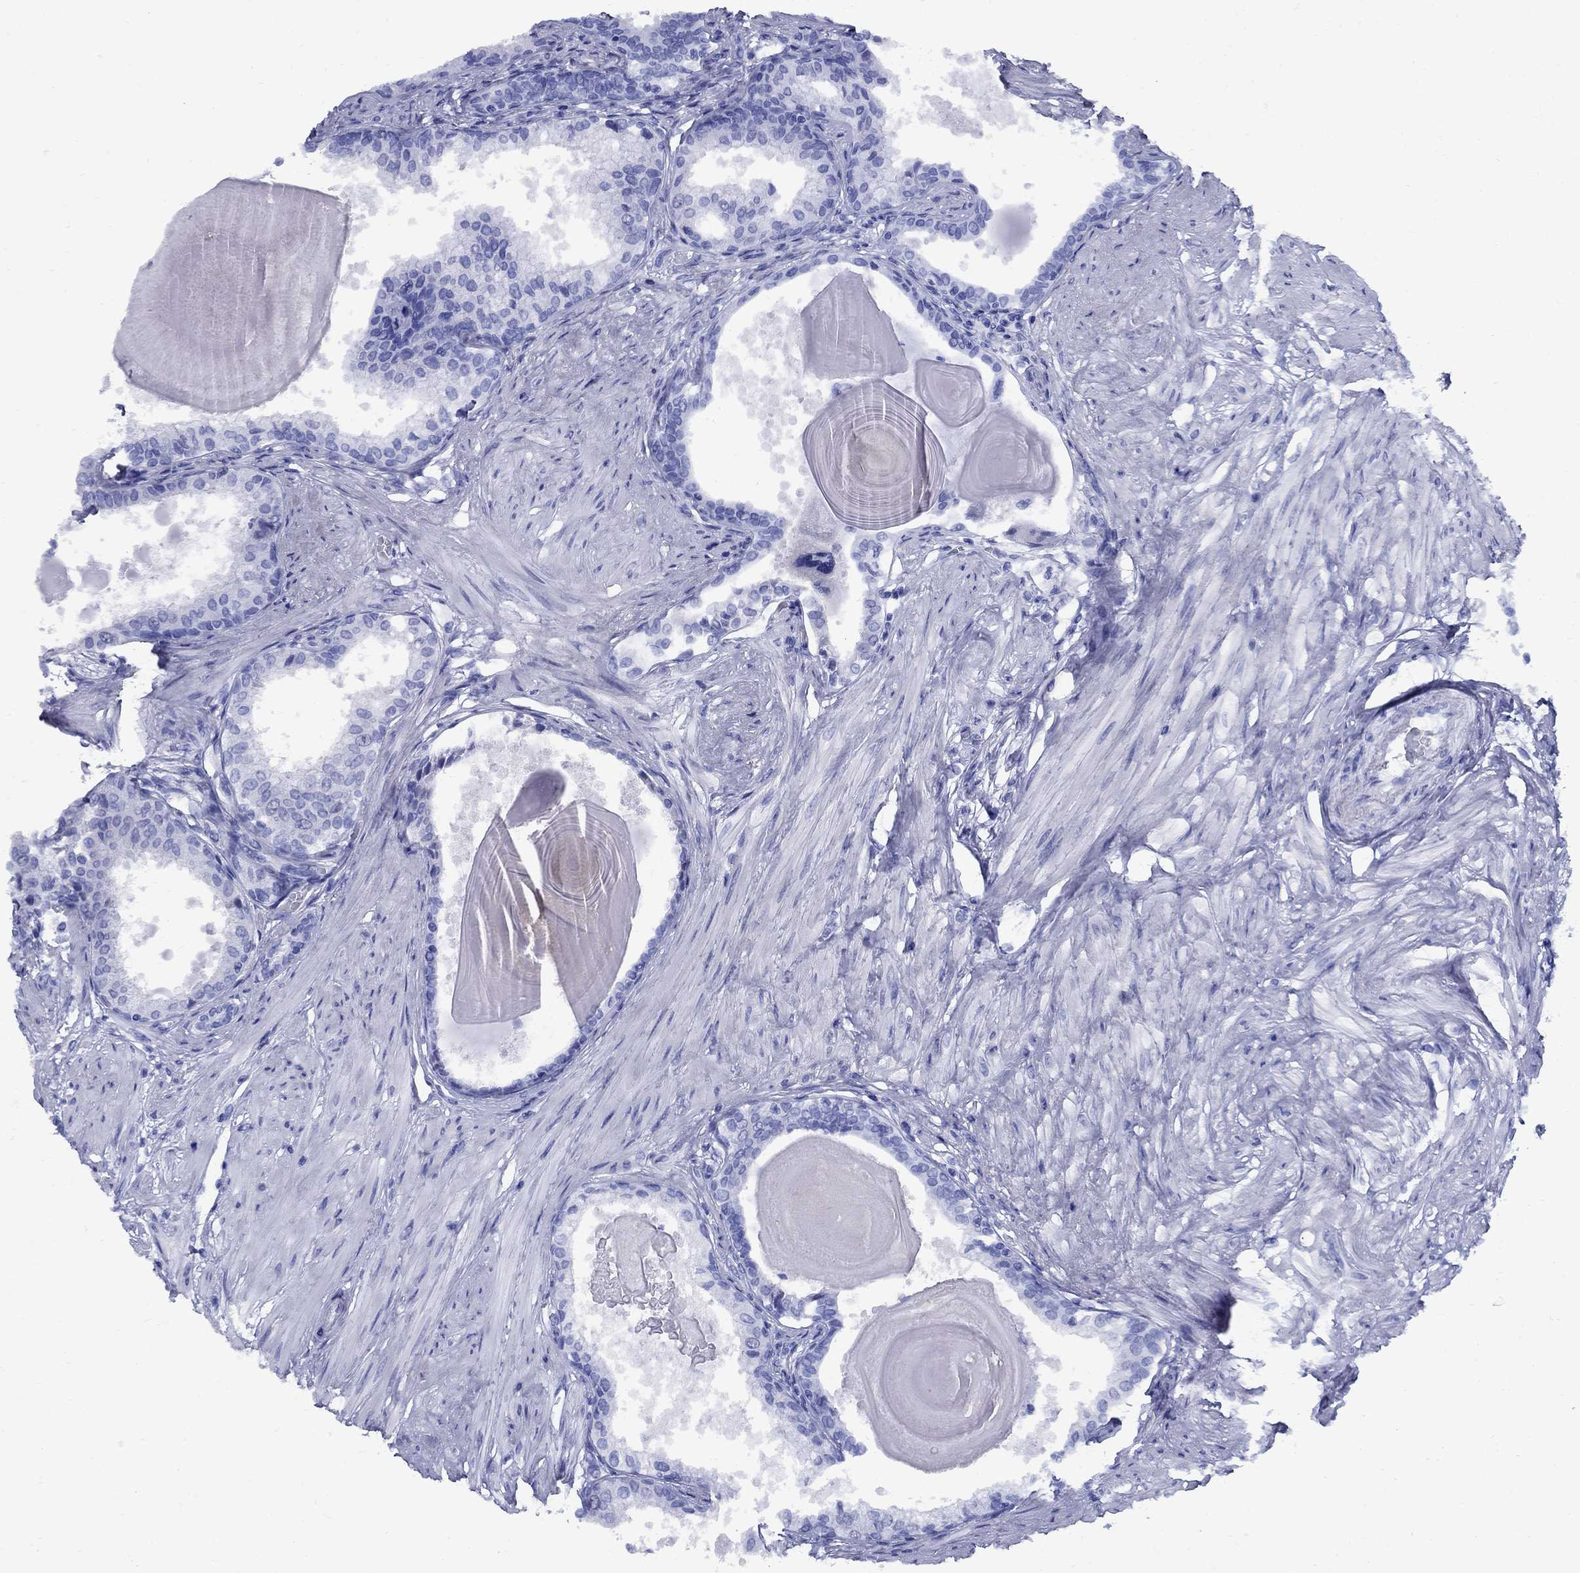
{"staining": {"intensity": "negative", "quantity": "none", "location": "none"}, "tissue": "prostate", "cell_type": "Glandular cells", "image_type": "normal", "snomed": [{"axis": "morphology", "description": "Normal tissue, NOS"}, {"axis": "topography", "description": "Prostate"}], "caption": "Immunohistochemistry (IHC) of unremarkable human prostate shows no expression in glandular cells. (DAB (3,3'-diaminobenzidine) immunohistochemistry (IHC), high magnification).", "gene": "SMCP", "patient": {"sex": "male", "age": 63}}